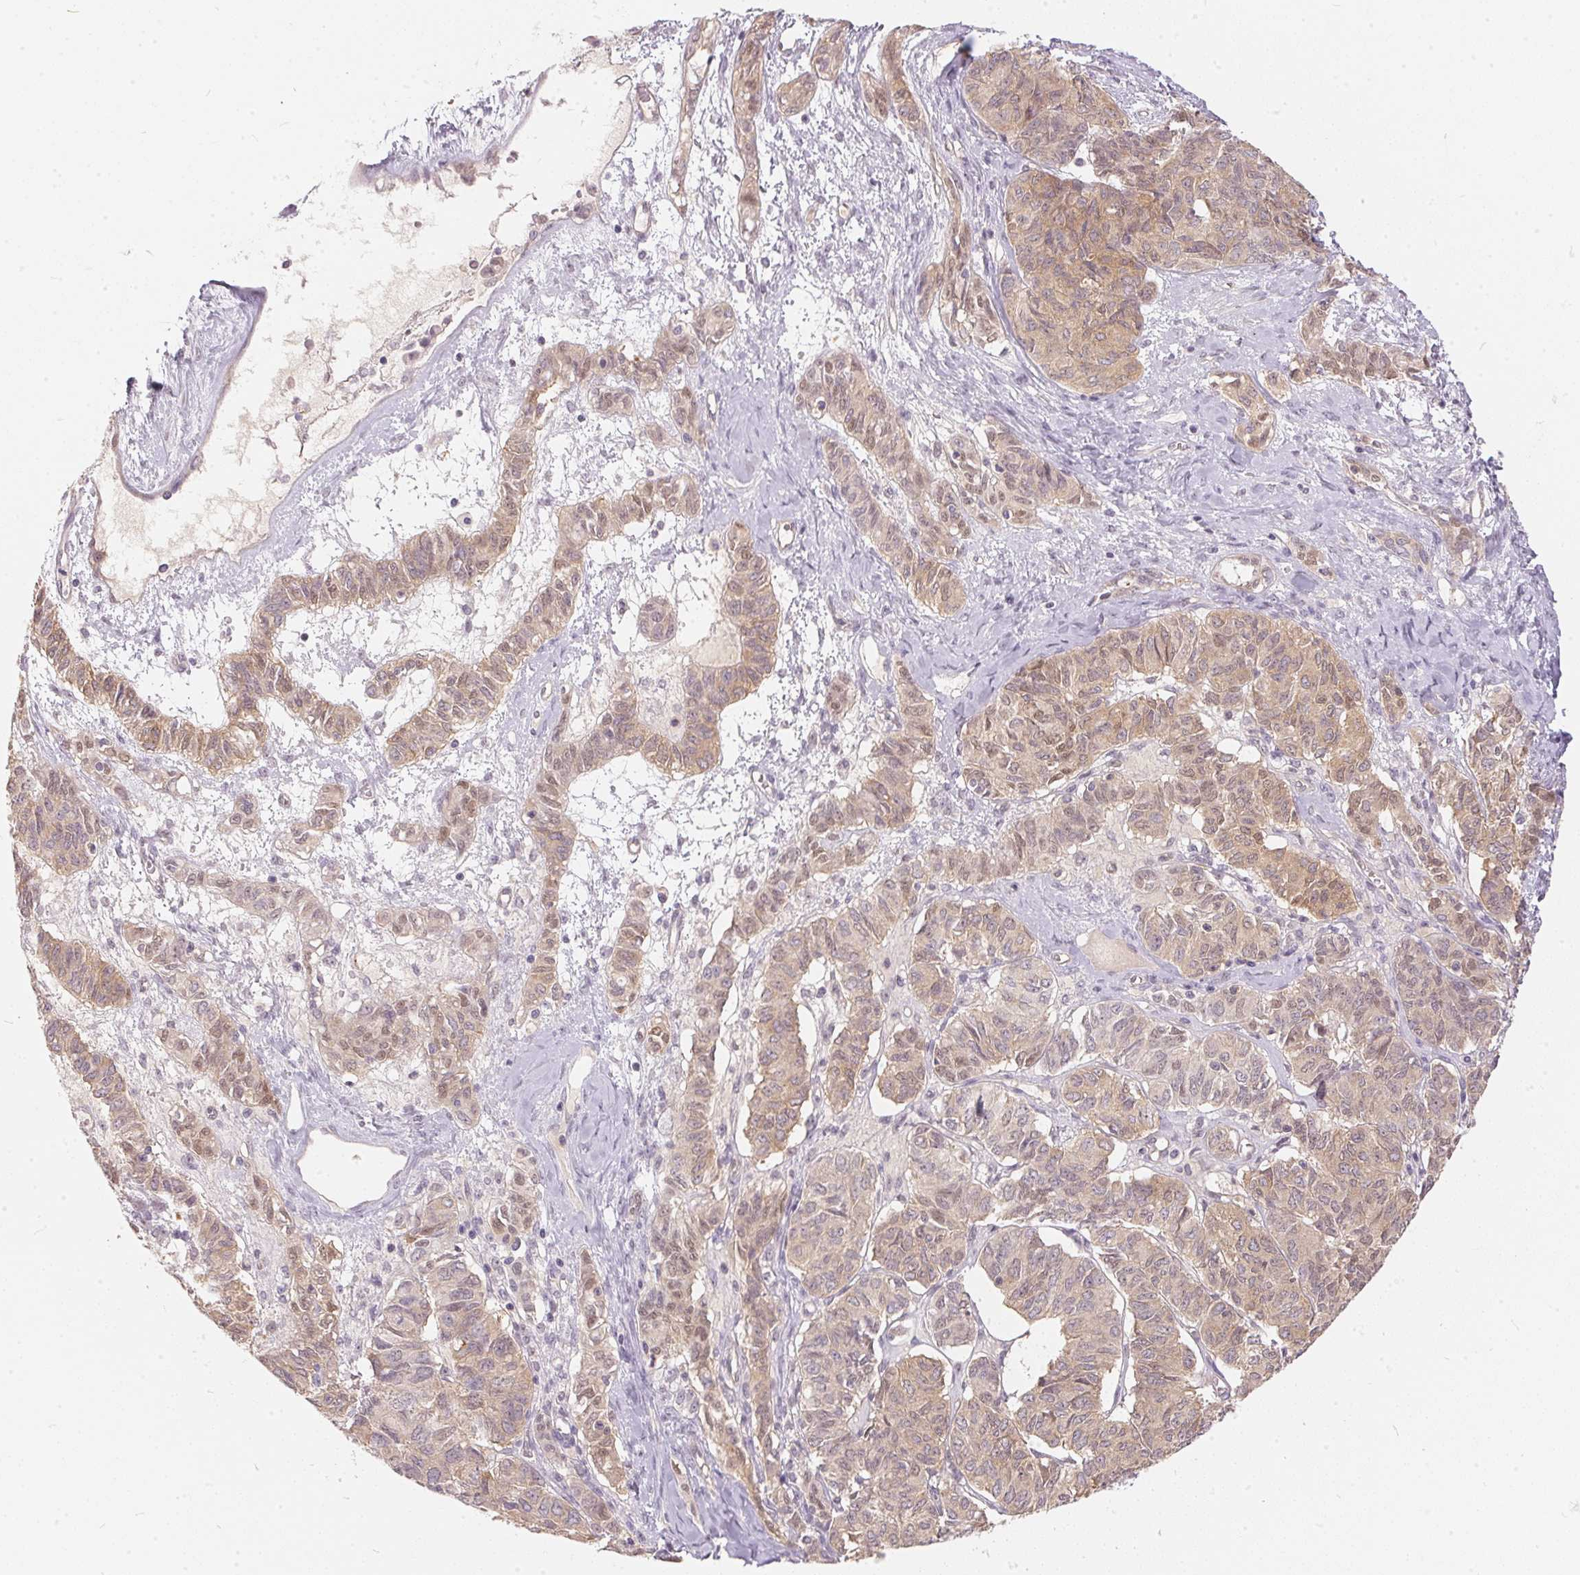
{"staining": {"intensity": "weak", "quantity": ">75%", "location": "cytoplasmic/membranous,nuclear"}, "tissue": "ovarian cancer", "cell_type": "Tumor cells", "image_type": "cancer", "snomed": [{"axis": "morphology", "description": "Carcinoma, endometroid"}, {"axis": "topography", "description": "Ovary"}], "caption": "Human endometroid carcinoma (ovarian) stained with a brown dye exhibits weak cytoplasmic/membranous and nuclear positive positivity in about >75% of tumor cells.", "gene": "BLMH", "patient": {"sex": "female", "age": 80}}